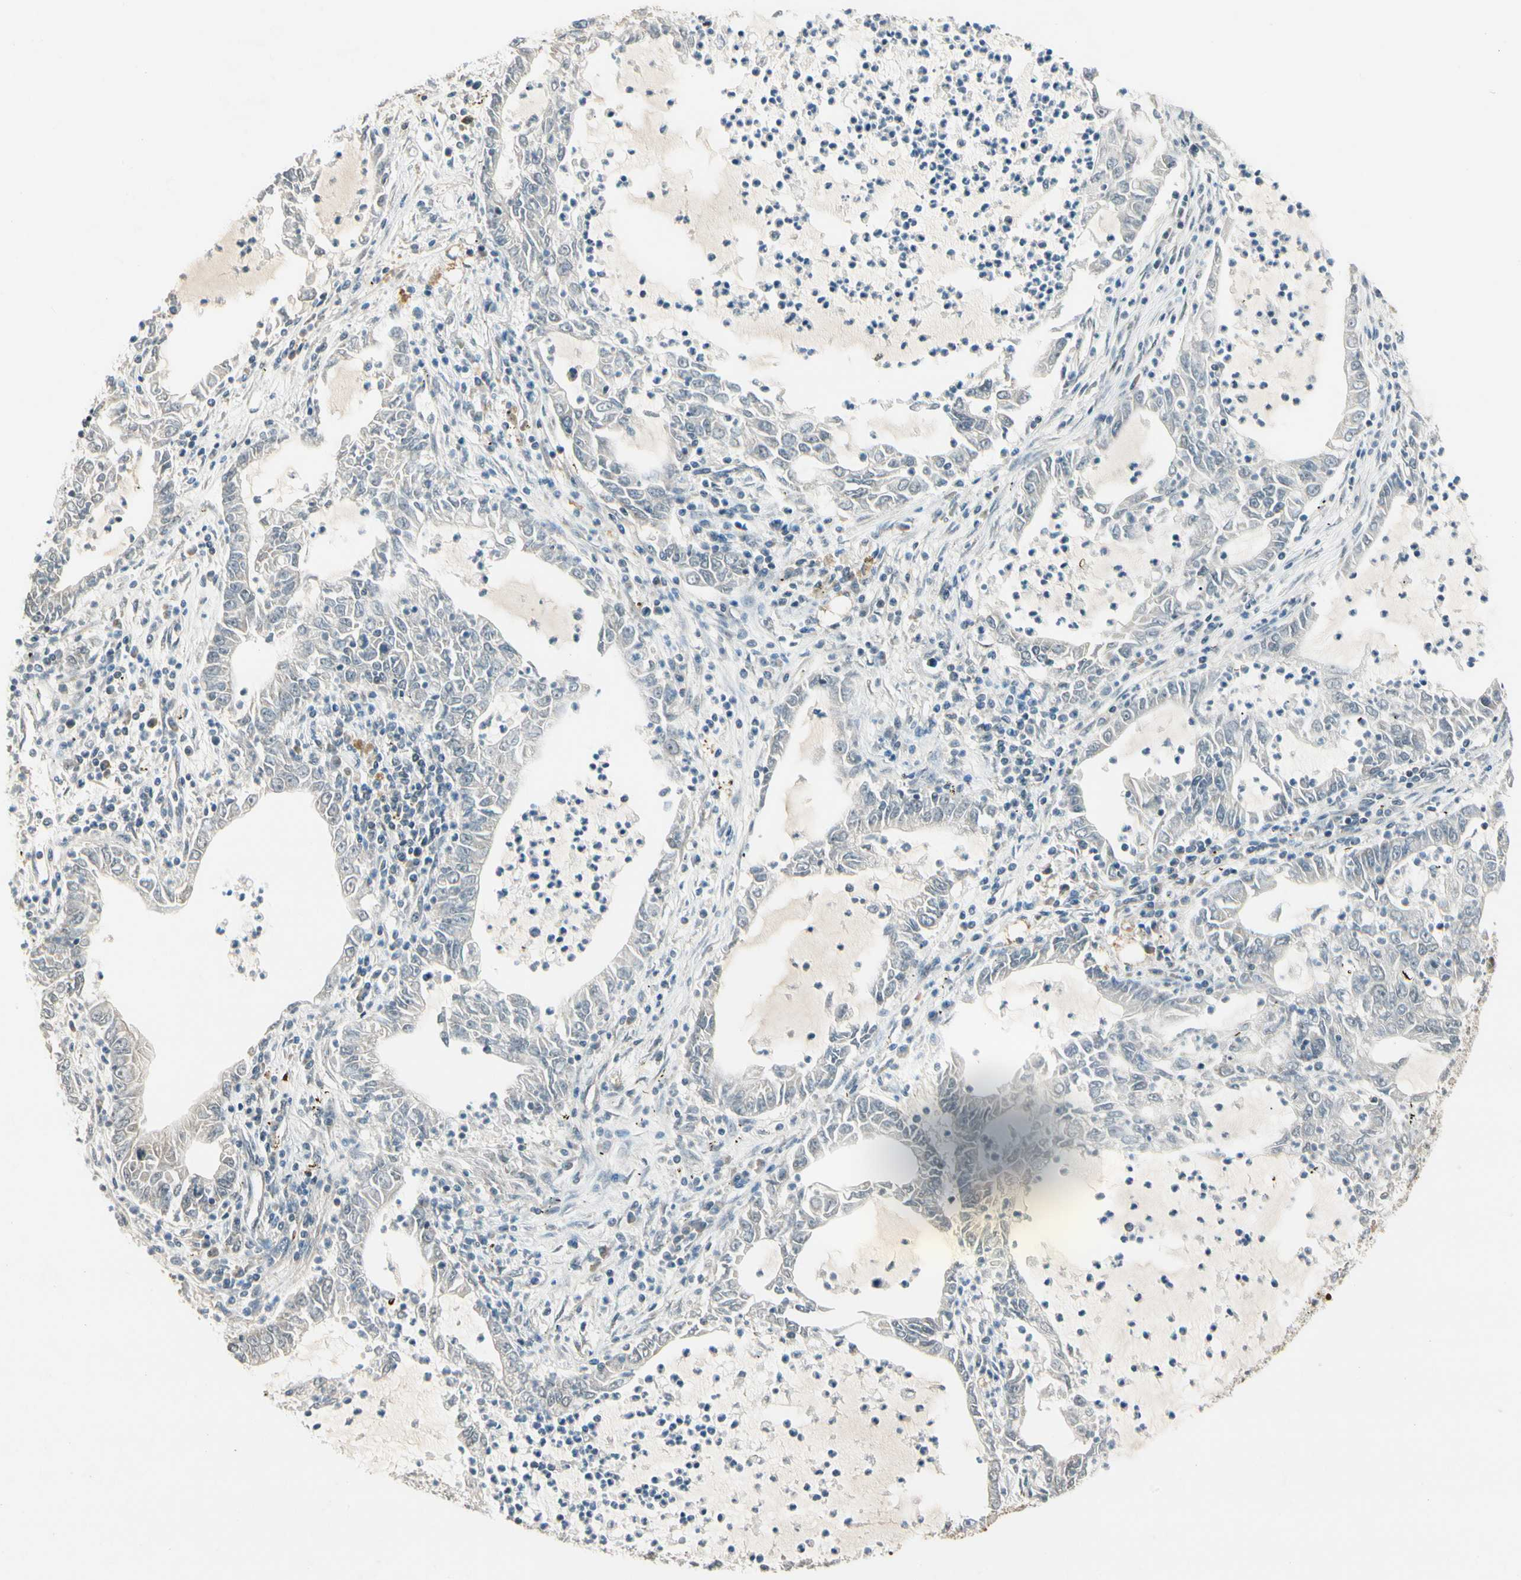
{"staining": {"intensity": "weak", "quantity": "<25%", "location": "cytoplasmic/membranous"}, "tissue": "lung cancer", "cell_type": "Tumor cells", "image_type": "cancer", "snomed": [{"axis": "morphology", "description": "Adenocarcinoma, NOS"}, {"axis": "topography", "description": "Lung"}], "caption": "The image displays no staining of tumor cells in lung cancer.", "gene": "ZSCAN12", "patient": {"sex": "female", "age": 51}}